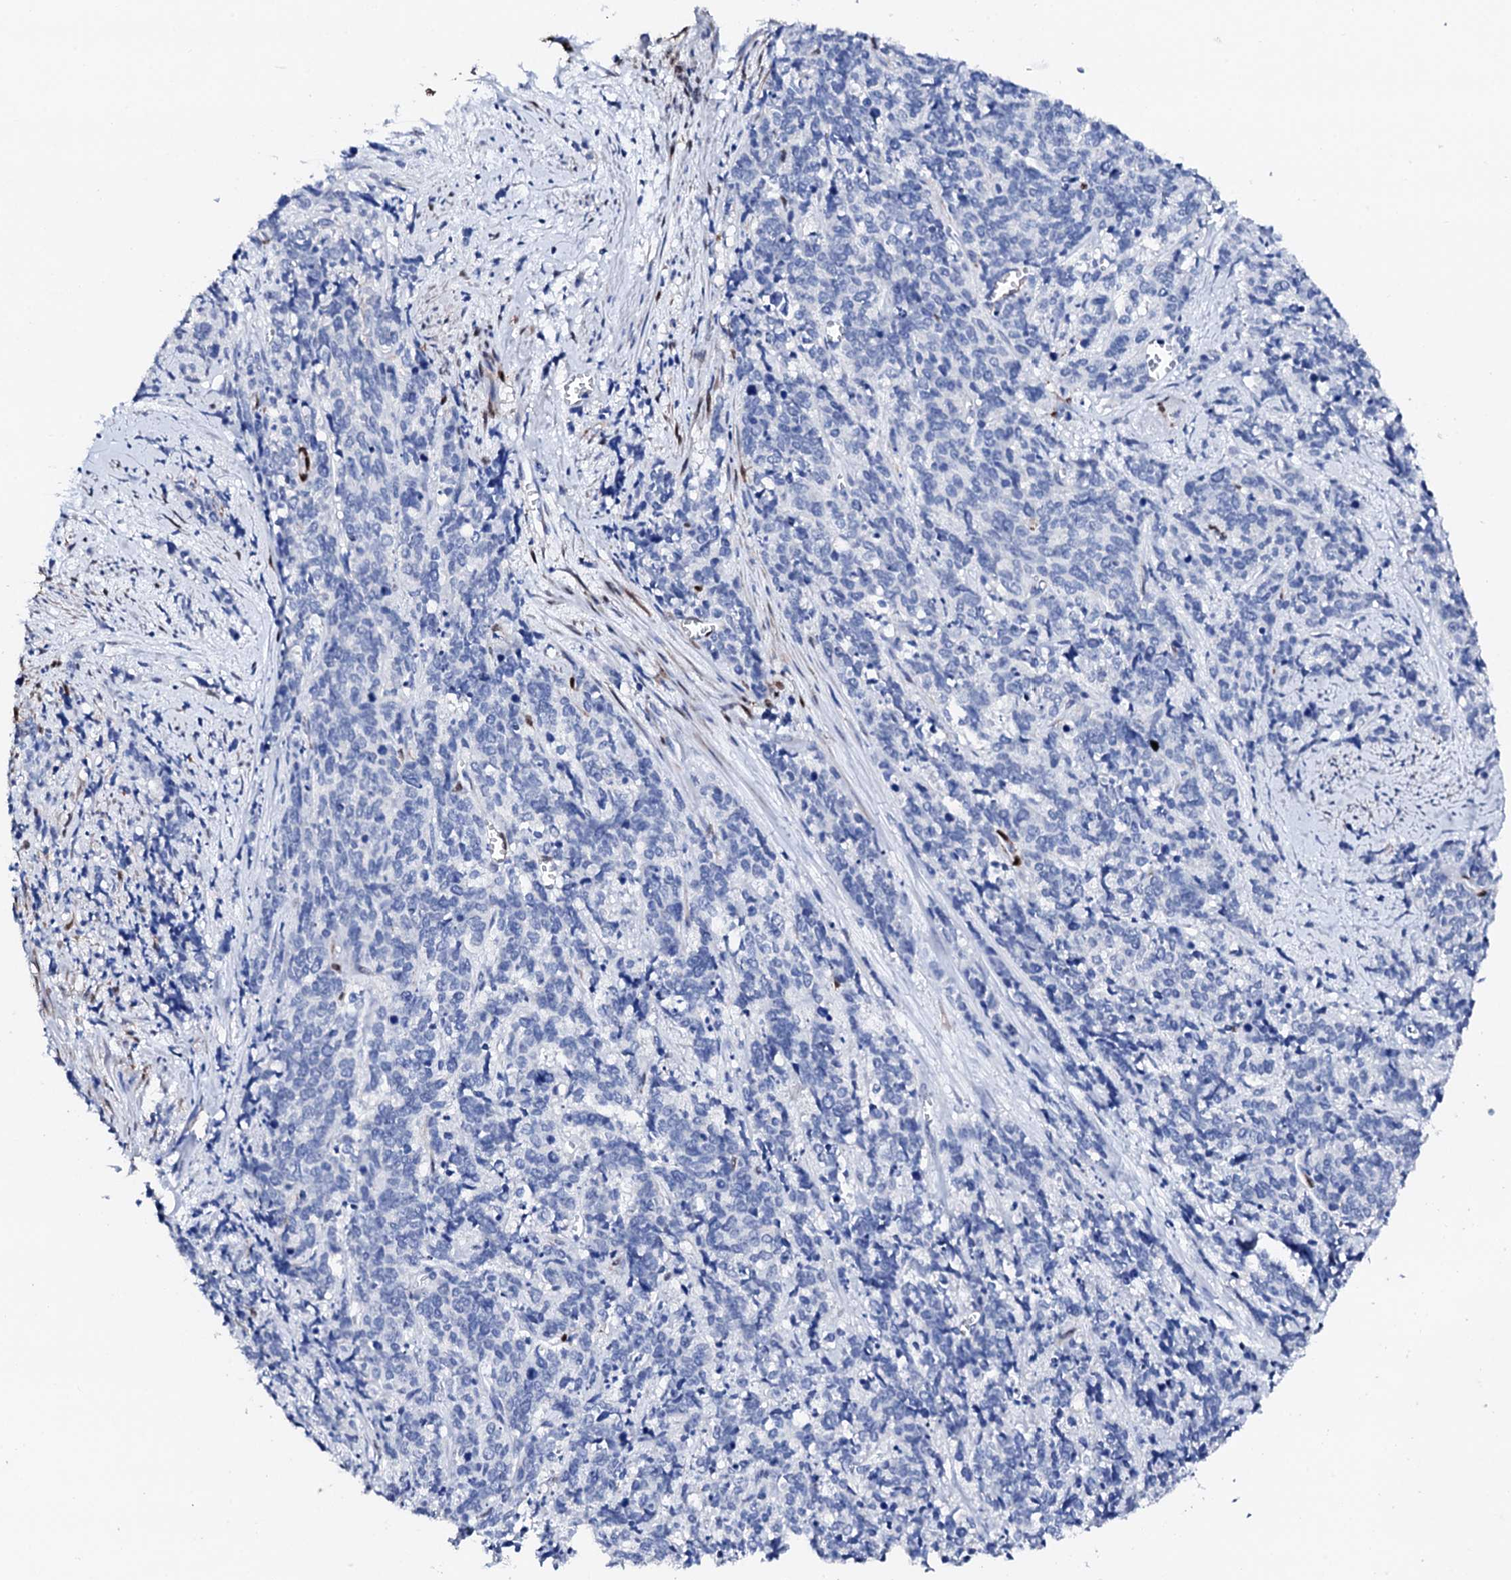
{"staining": {"intensity": "negative", "quantity": "none", "location": "none"}, "tissue": "cervical cancer", "cell_type": "Tumor cells", "image_type": "cancer", "snomed": [{"axis": "morphology", "description": "Squamous cell carcinoma, NOS"}, {"axis": "topography", "description": "Cervix"}], "caption": "This is an immunohistochemistry (IHC) image of squamous cell carcinoma (cervical). There is no expression in tumor cells.", "gene": "NRIP2", "patient": {"sex": "female", "age": 60}}